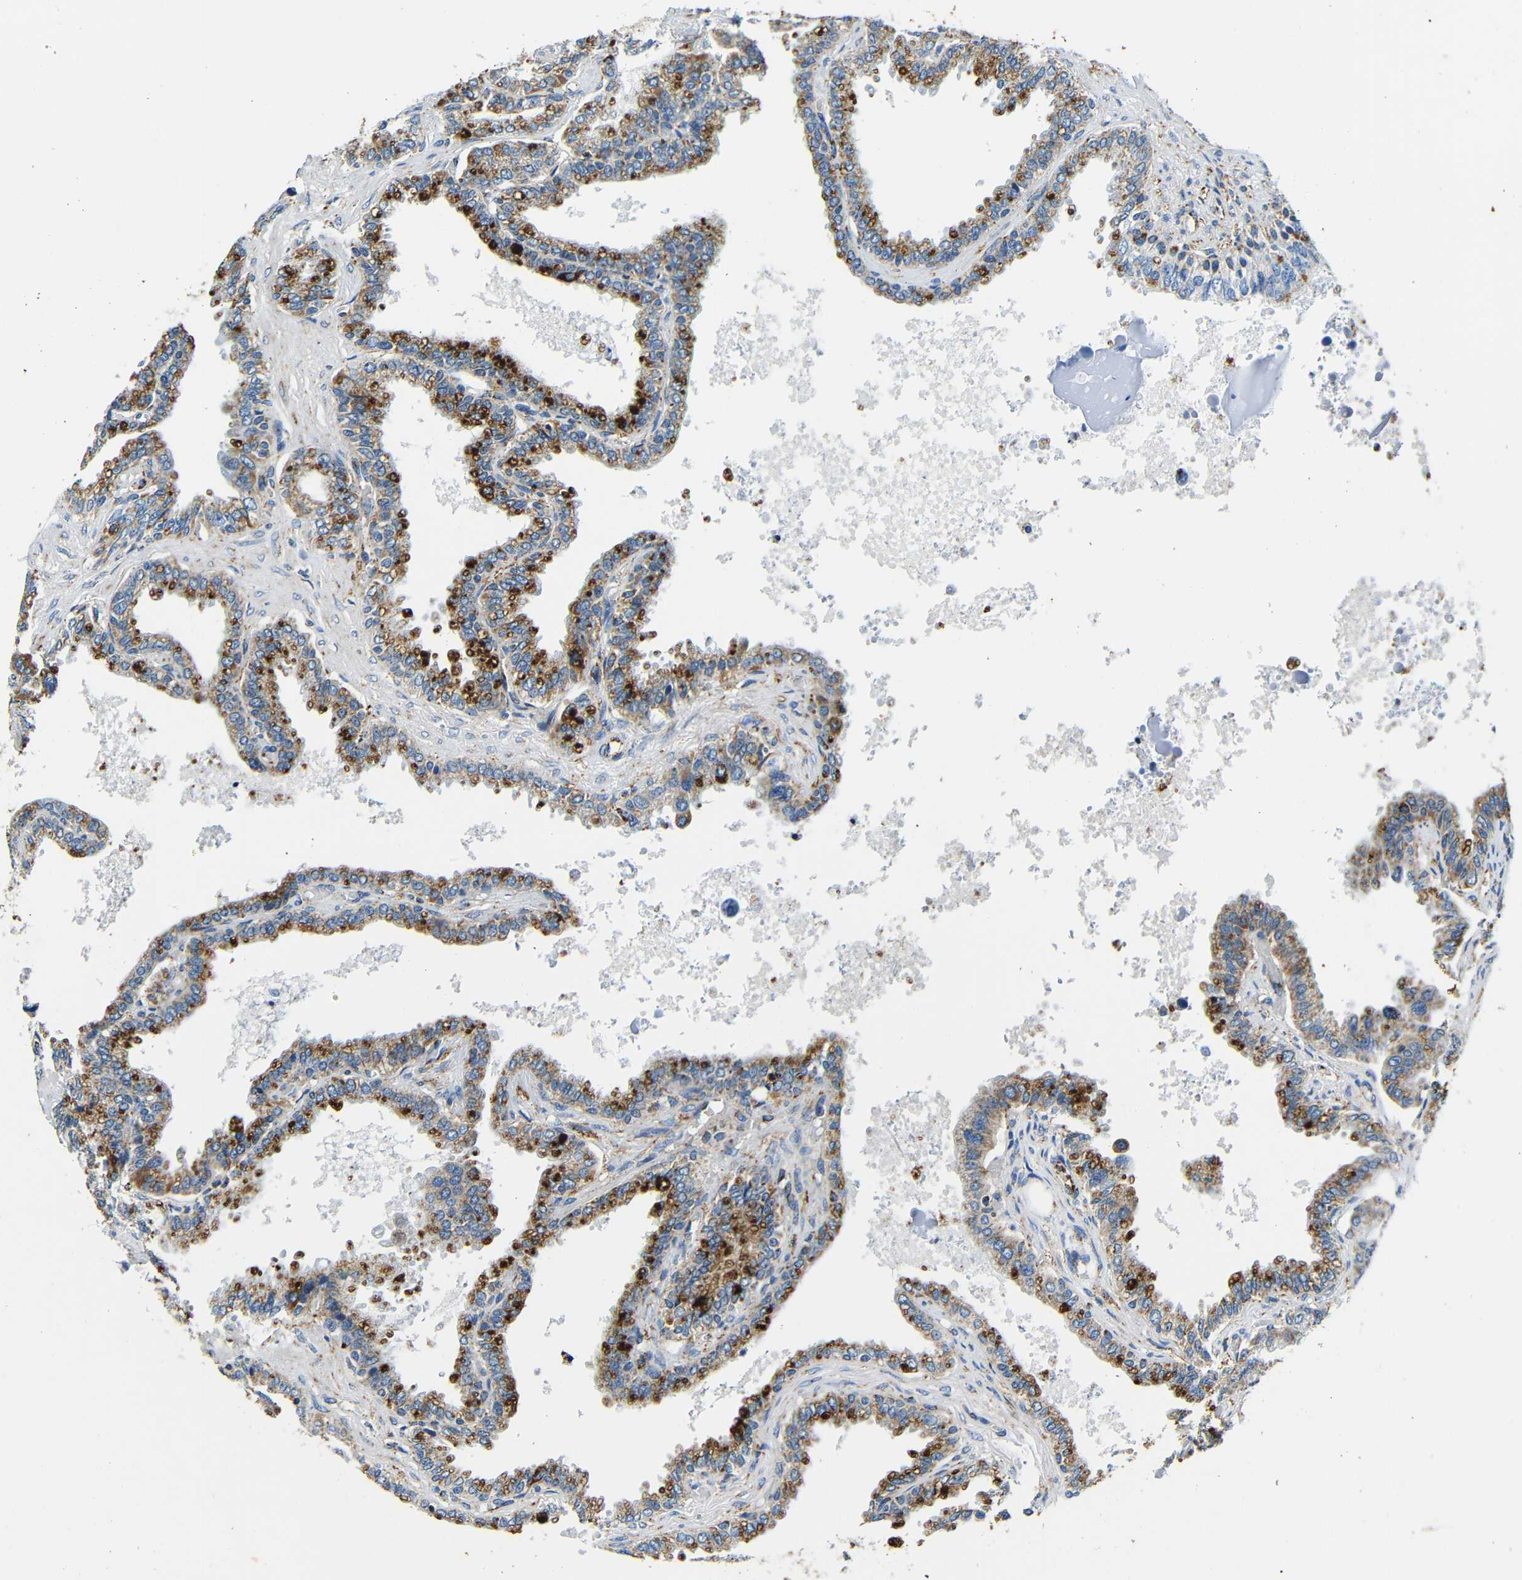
{"staining": {"intensity": "moderate", "quantity": "25%-75%", "location": "cytoplasmic/membranous"}, "tissue": "seminal vesicle", "cell_type": "Glandular cells", "image_type": "normal", "snomed": [{"axis": "morphology", "description": "Normal tissue, NOS"}, {"axis": "topography", "description": "Seminal veicle"}], "caption": "Immunohistochemistry (IHC) micrograph of benign seminal vesicle: seminal vesicle stained using immunohistochemistry demonstrates medium levels of moderate protein expression localized specifically in the cytoplasmic/membranous of glandular cells, appearing as a cytoplasmic/membranous brown color.", "gene": "GALNT18", "patient": {"sex": "male", "age": 46}}